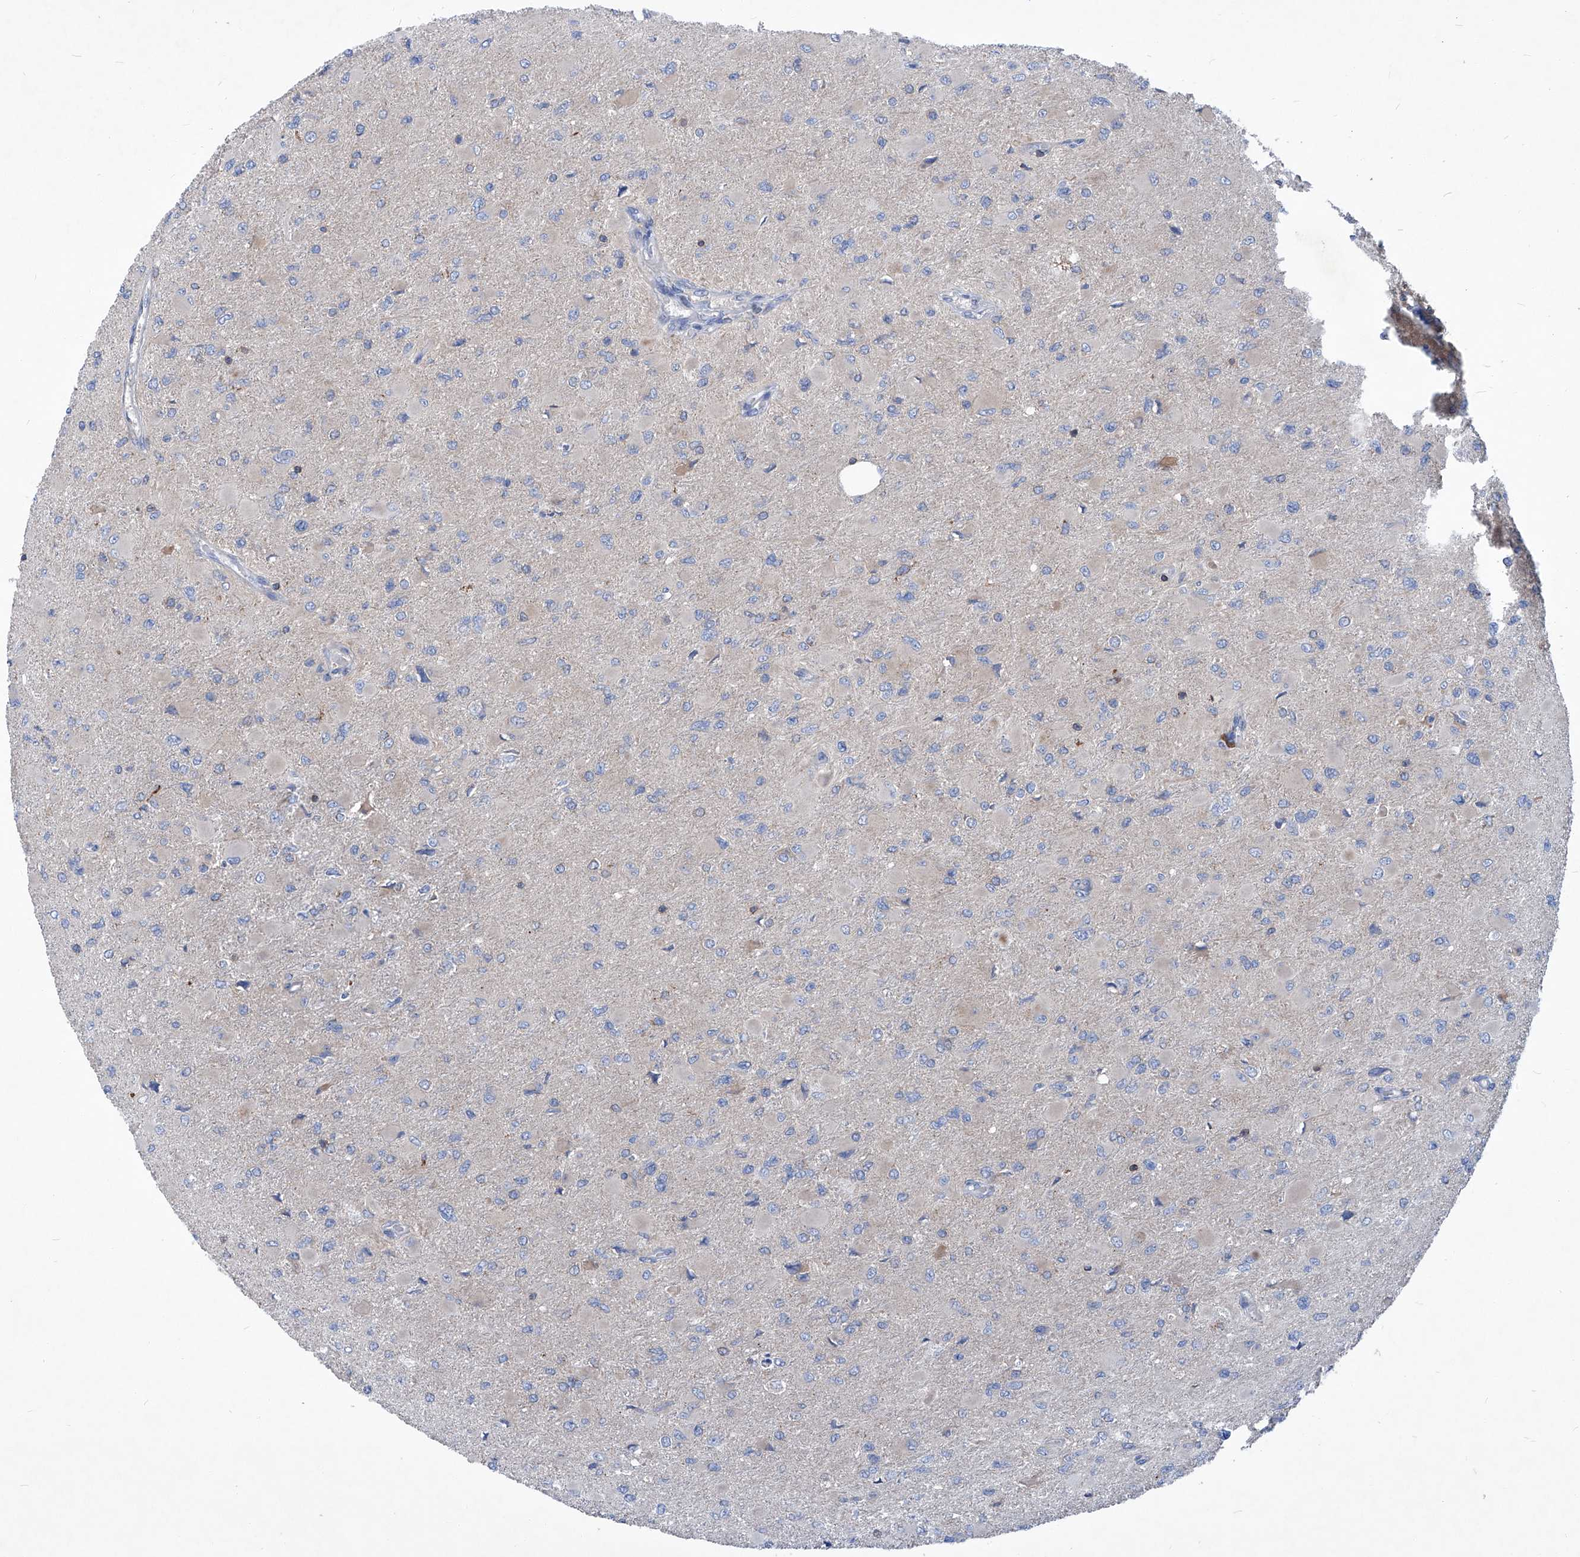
{"staining": {"intensity": "negative", "quantity": "none", "location": "none"}, "tissue": "glioma", "cell_type": "Tumor cells", "image_type": "cancer", "snomed": [{"axis": "morphology", "description": "Glioma, malignant, High grade"}, {"axis": "topography", "description": "Cerebral cortex"}], "caption": "A high-resolution histopathology image shows immunohistochemistry (IHC) staining of glioma, which displays no significant expression in tumor cells. Nuclei are stained in blue.", "gene": "EPHA8", "patient": {"sex": "female", "age": 36}}